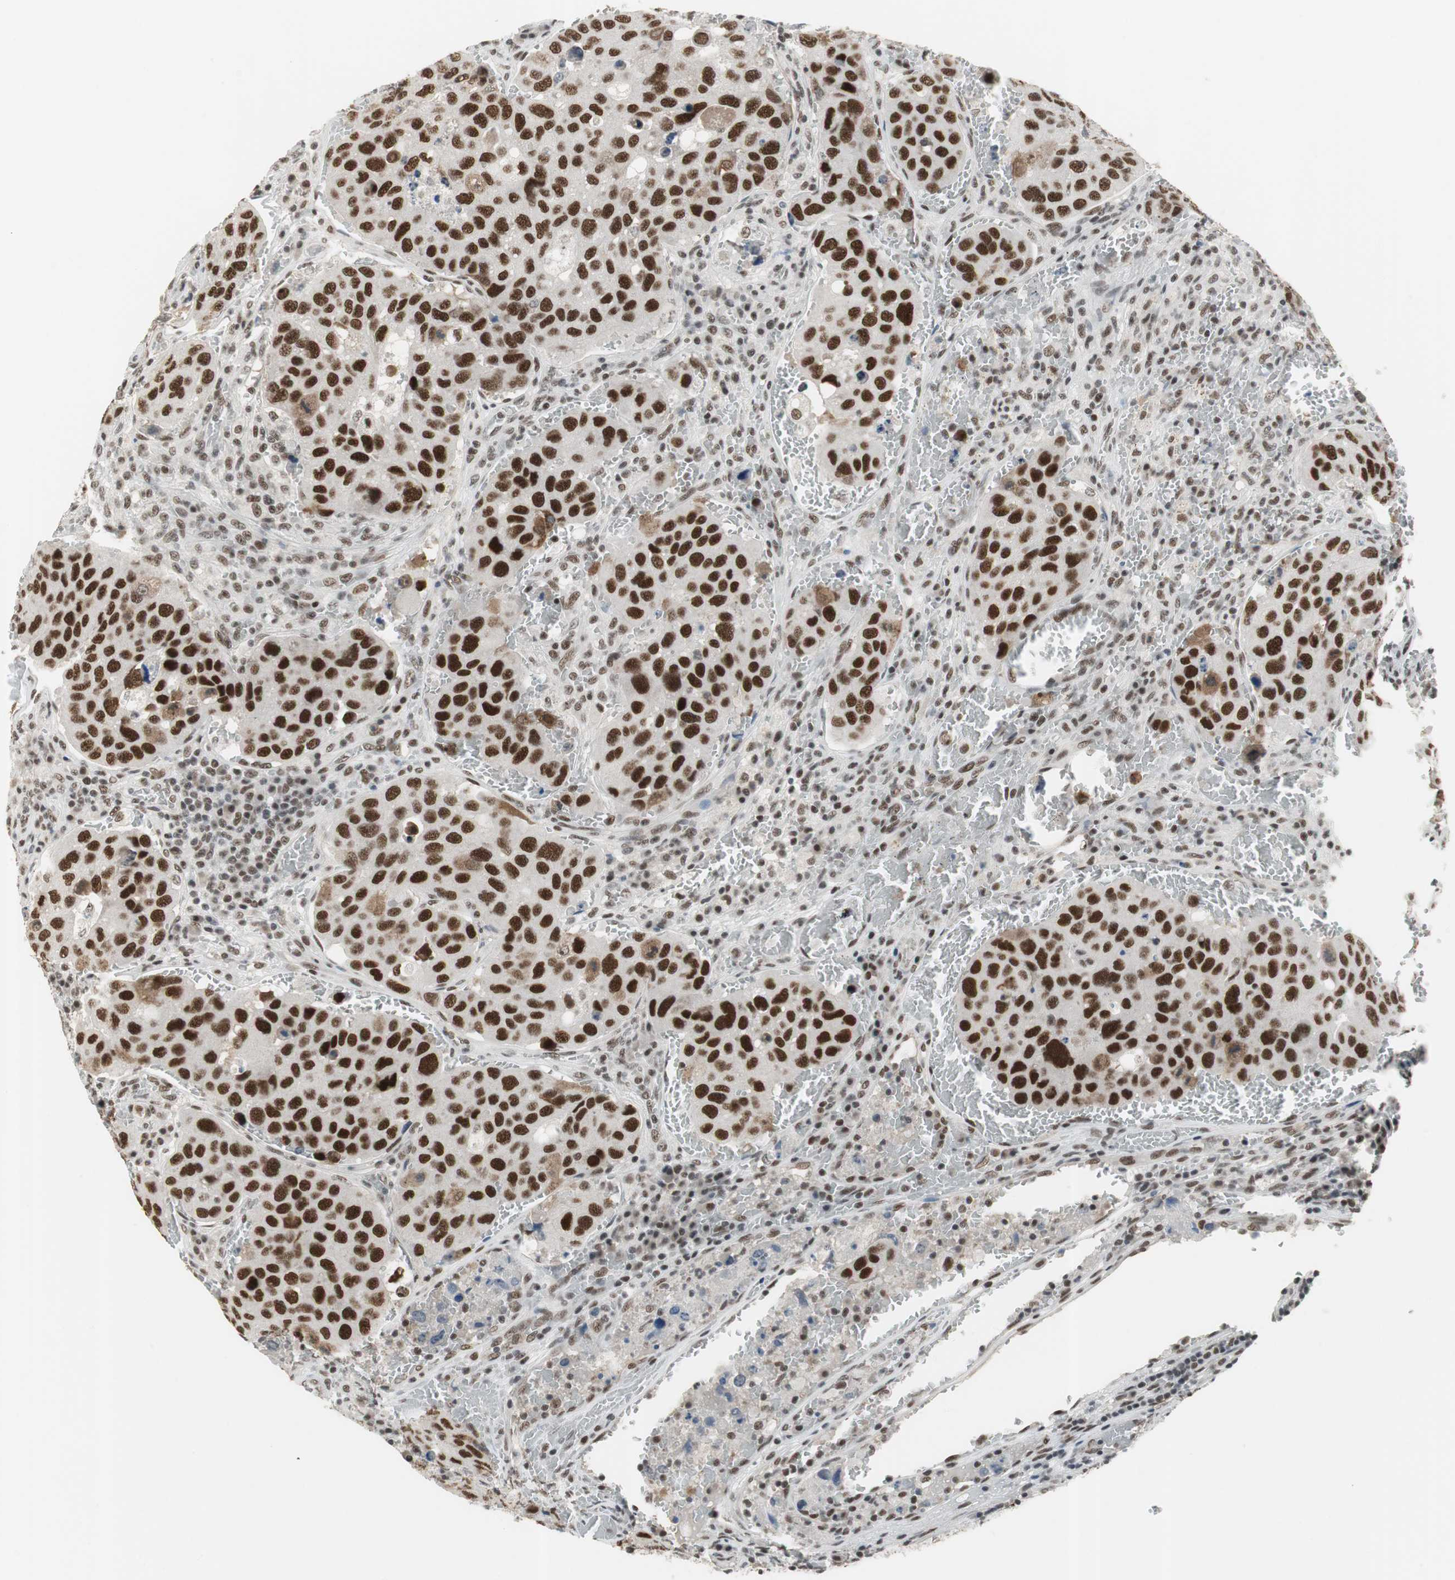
{"staining": {"intensity": "strong", "quantity": ">75%", "location": "nuclear"}, "tissue": "urothelial cancer", "cell_type": "Tumor cells", "image_type": "cancer", "snomed": [{"axis": "morphology", "description": "Urothelial carcinoma, High grade"}, {"axis": "topography", "description": "Lymph node"}, {"axis": "topography", "description": "Urinary bladder"}], "caption": "Immunohistochemistry (DAB) staining of human urothelial cancer exhibits strong nuclear protein expression in about >75% of tumor cells.", "gene": "RTF1", "patient": {"sex": "male", "age": 51}}